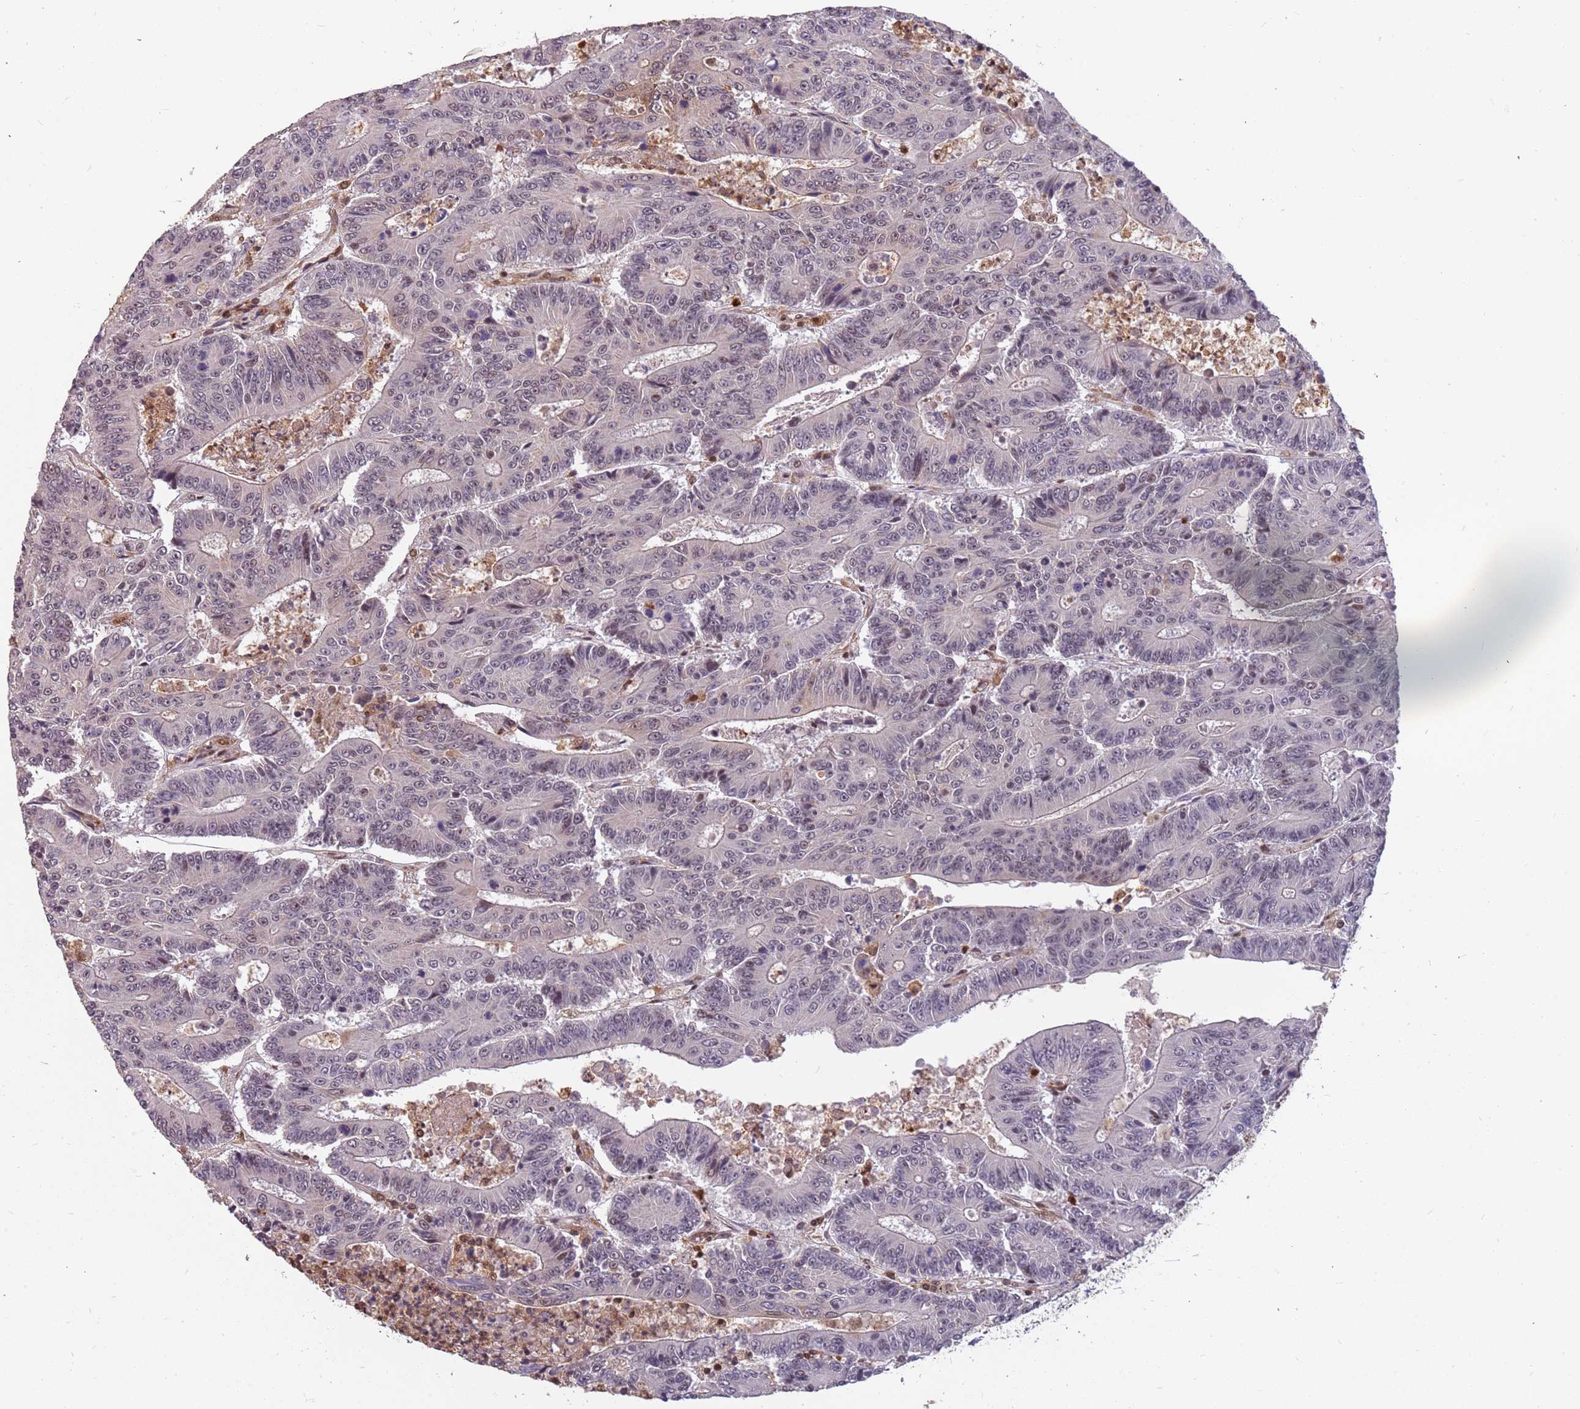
{"staining": {"intensity": "negative", "quantity": "none", "location": "none"}, "tissue": "colorectal cancer", "cell_type": "Tumor cells", "image_type": "cancer", "snomed": [{"axis": "morphology", "description": "Adenocarcinoma, NOS"}, {"axis": "topography", "description": "Colon"}], "caption": "DAB (3,3'-diaminobenzidine) immunohistochemical staining of colorectal adenocarcinoma shows no significant staining in tumor cells.", "gene": "GBP2", "patient": {"sex": "male", "age": 83}}